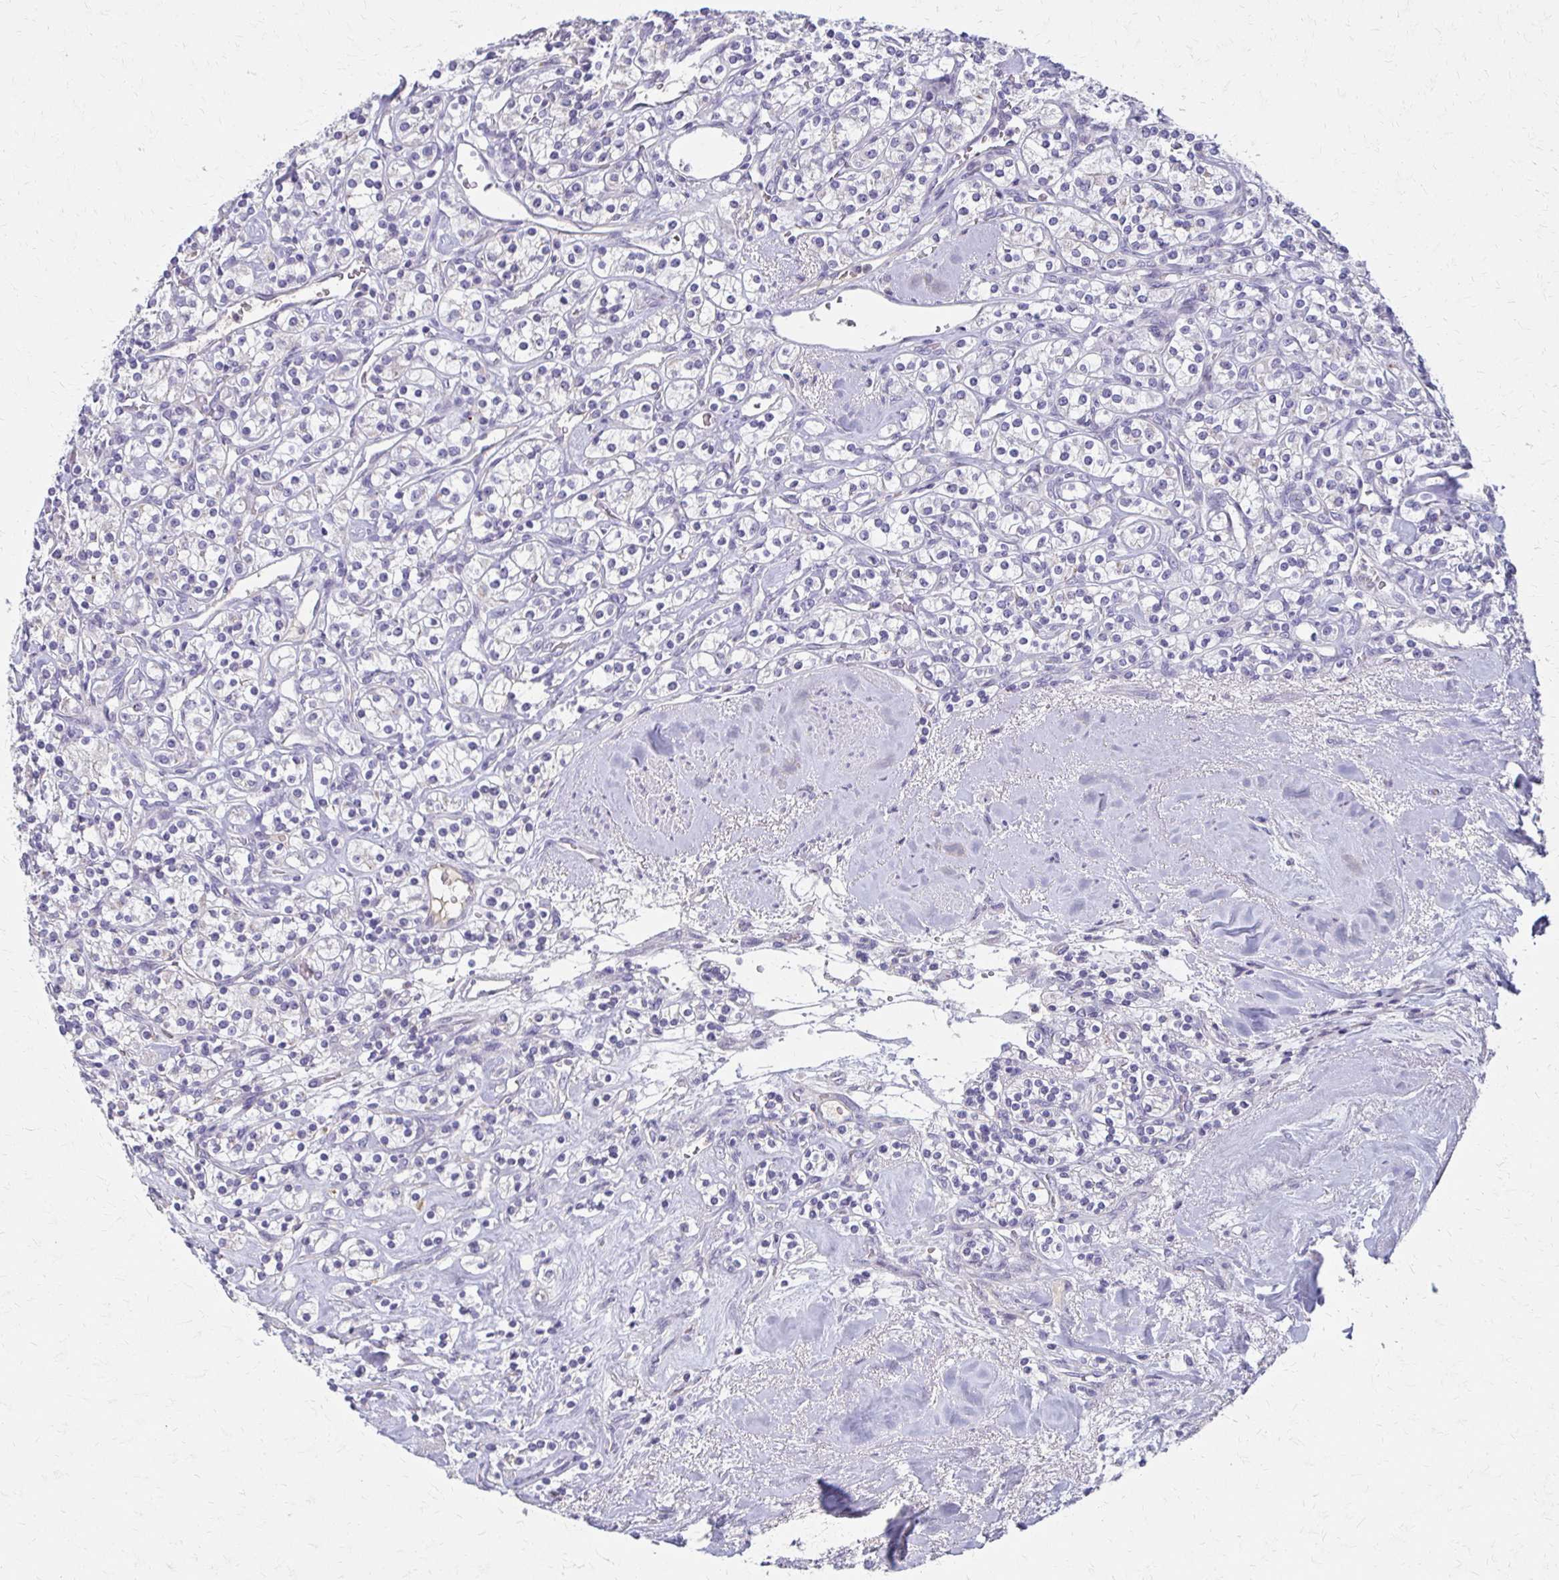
{"staining": {"intensity": "negative", "quantity": "none", "location": "none"}, "tissue": "renal cancer", "cell_type": "Tumor cells", "image_type": "cancer", "snomed": [{"axis": "morphology", "description": "Adenocarcinoma, NOS"}, {"axis": "topography", "description": "Kidney"}], "caption": "Renal adenocarcinoma was stained to show a protein in brown. There is no significant expression in tumor cells. (DAB (3,3'-diaminobenzidine) immunohistochemistry (IHC) with hematoxylin counter stain).", "gene": "BBS12", "patient": {"sex": "male", "age": 77}}